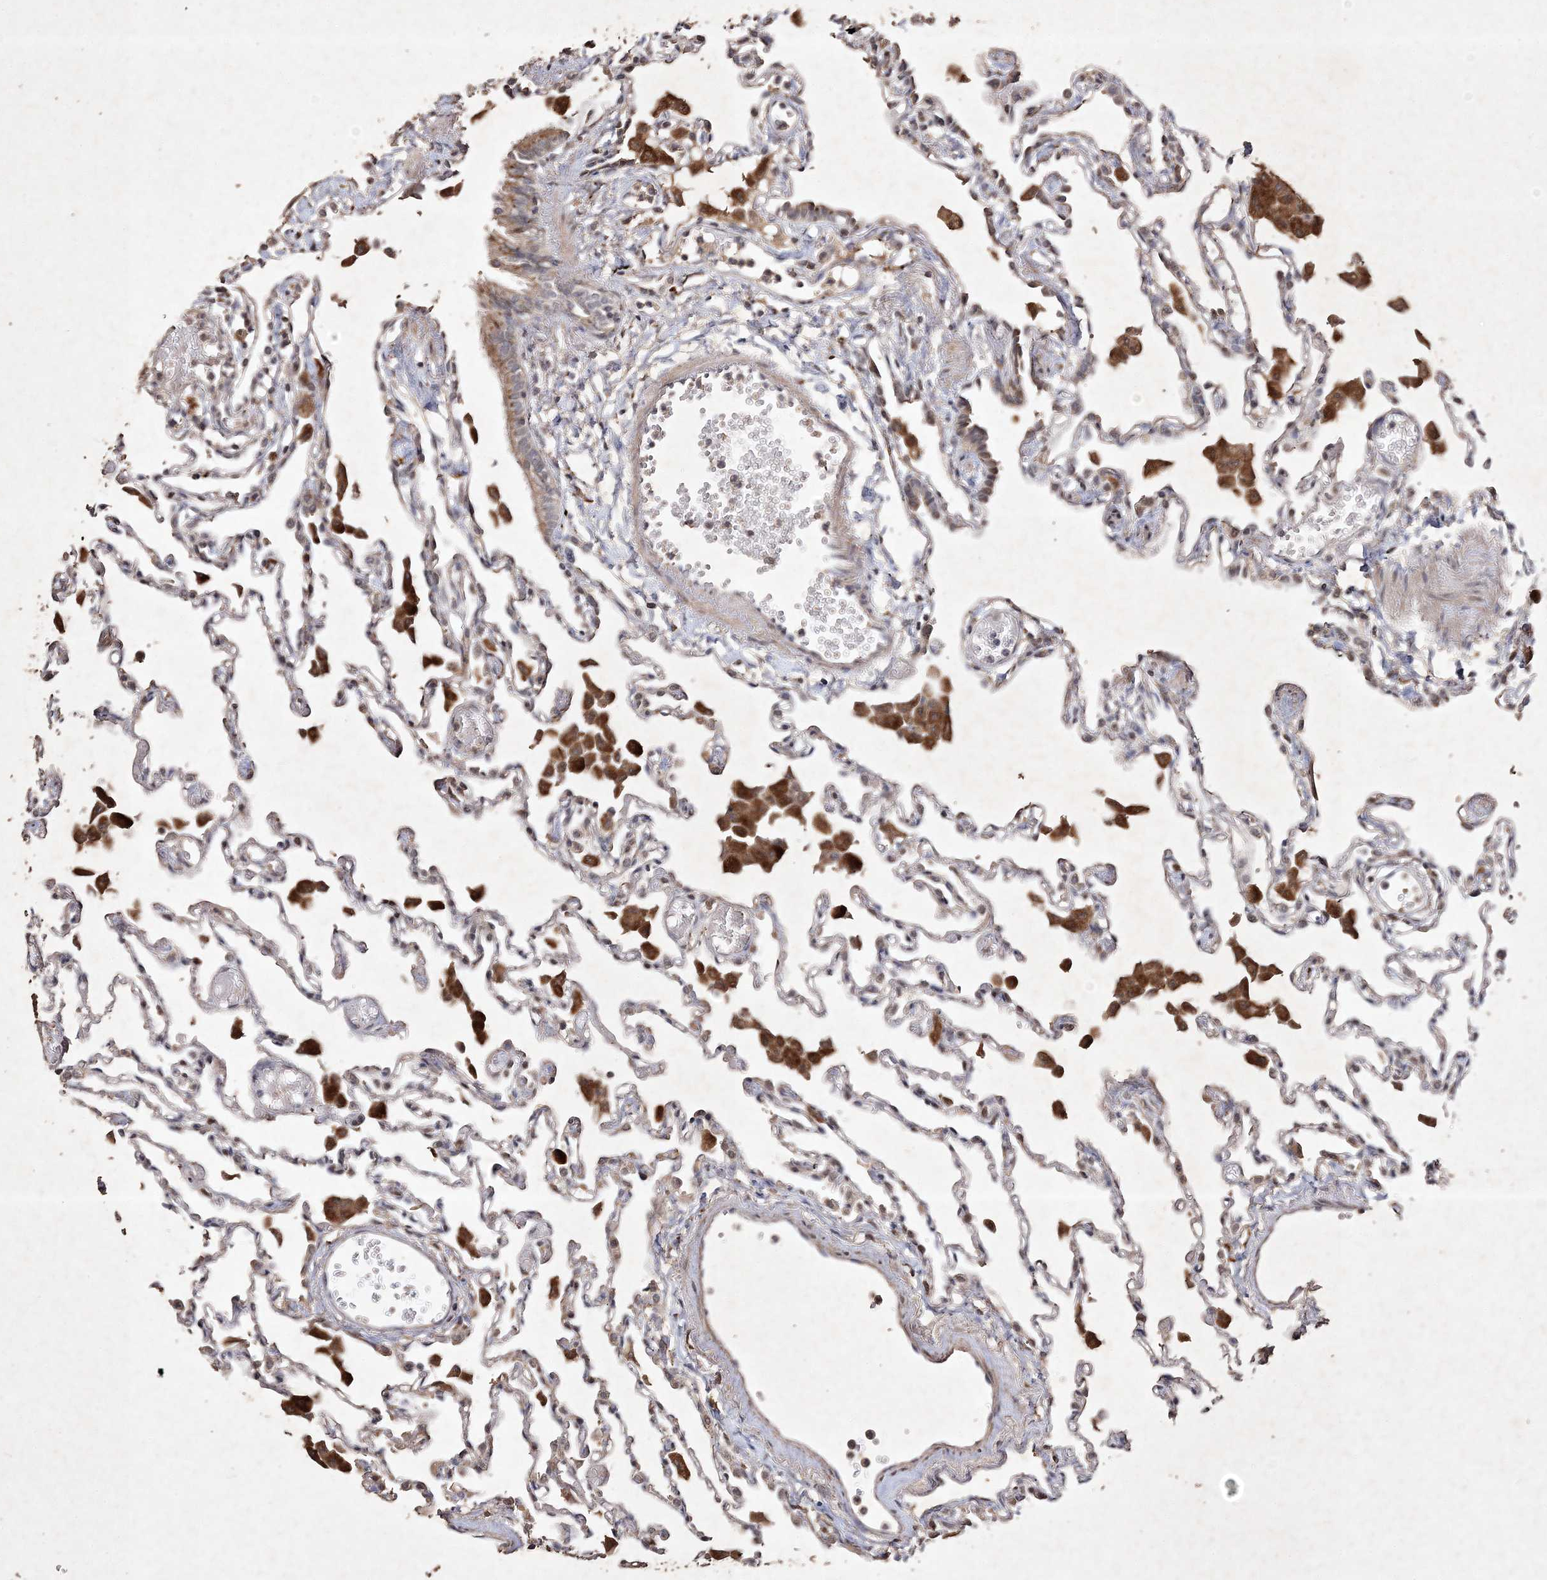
{"staining": {"intensity": "weak", "quantity": "<25%", "location": "cytoplasmic/membranous"}, "tissue": "lung", "cell_type": "Alveolar cells", "image_type": "normal", "snomed": [{"axis": "morphology", "description": "Normal tissue, NOS"}, {"axis": "topography", "description": "Bronchus"}, {"axis": "topography", "description": "Lung"}], "caption": "Immunohistochemical staining of benign lung displays no significant positivity in alveolar cells. (DAB (3,3'-diaminobenzidine) immunohistochemistry with hematoxylin counter stain).", "gene": "C3orf38", "patient": {"sex": "female", "age": 49}}